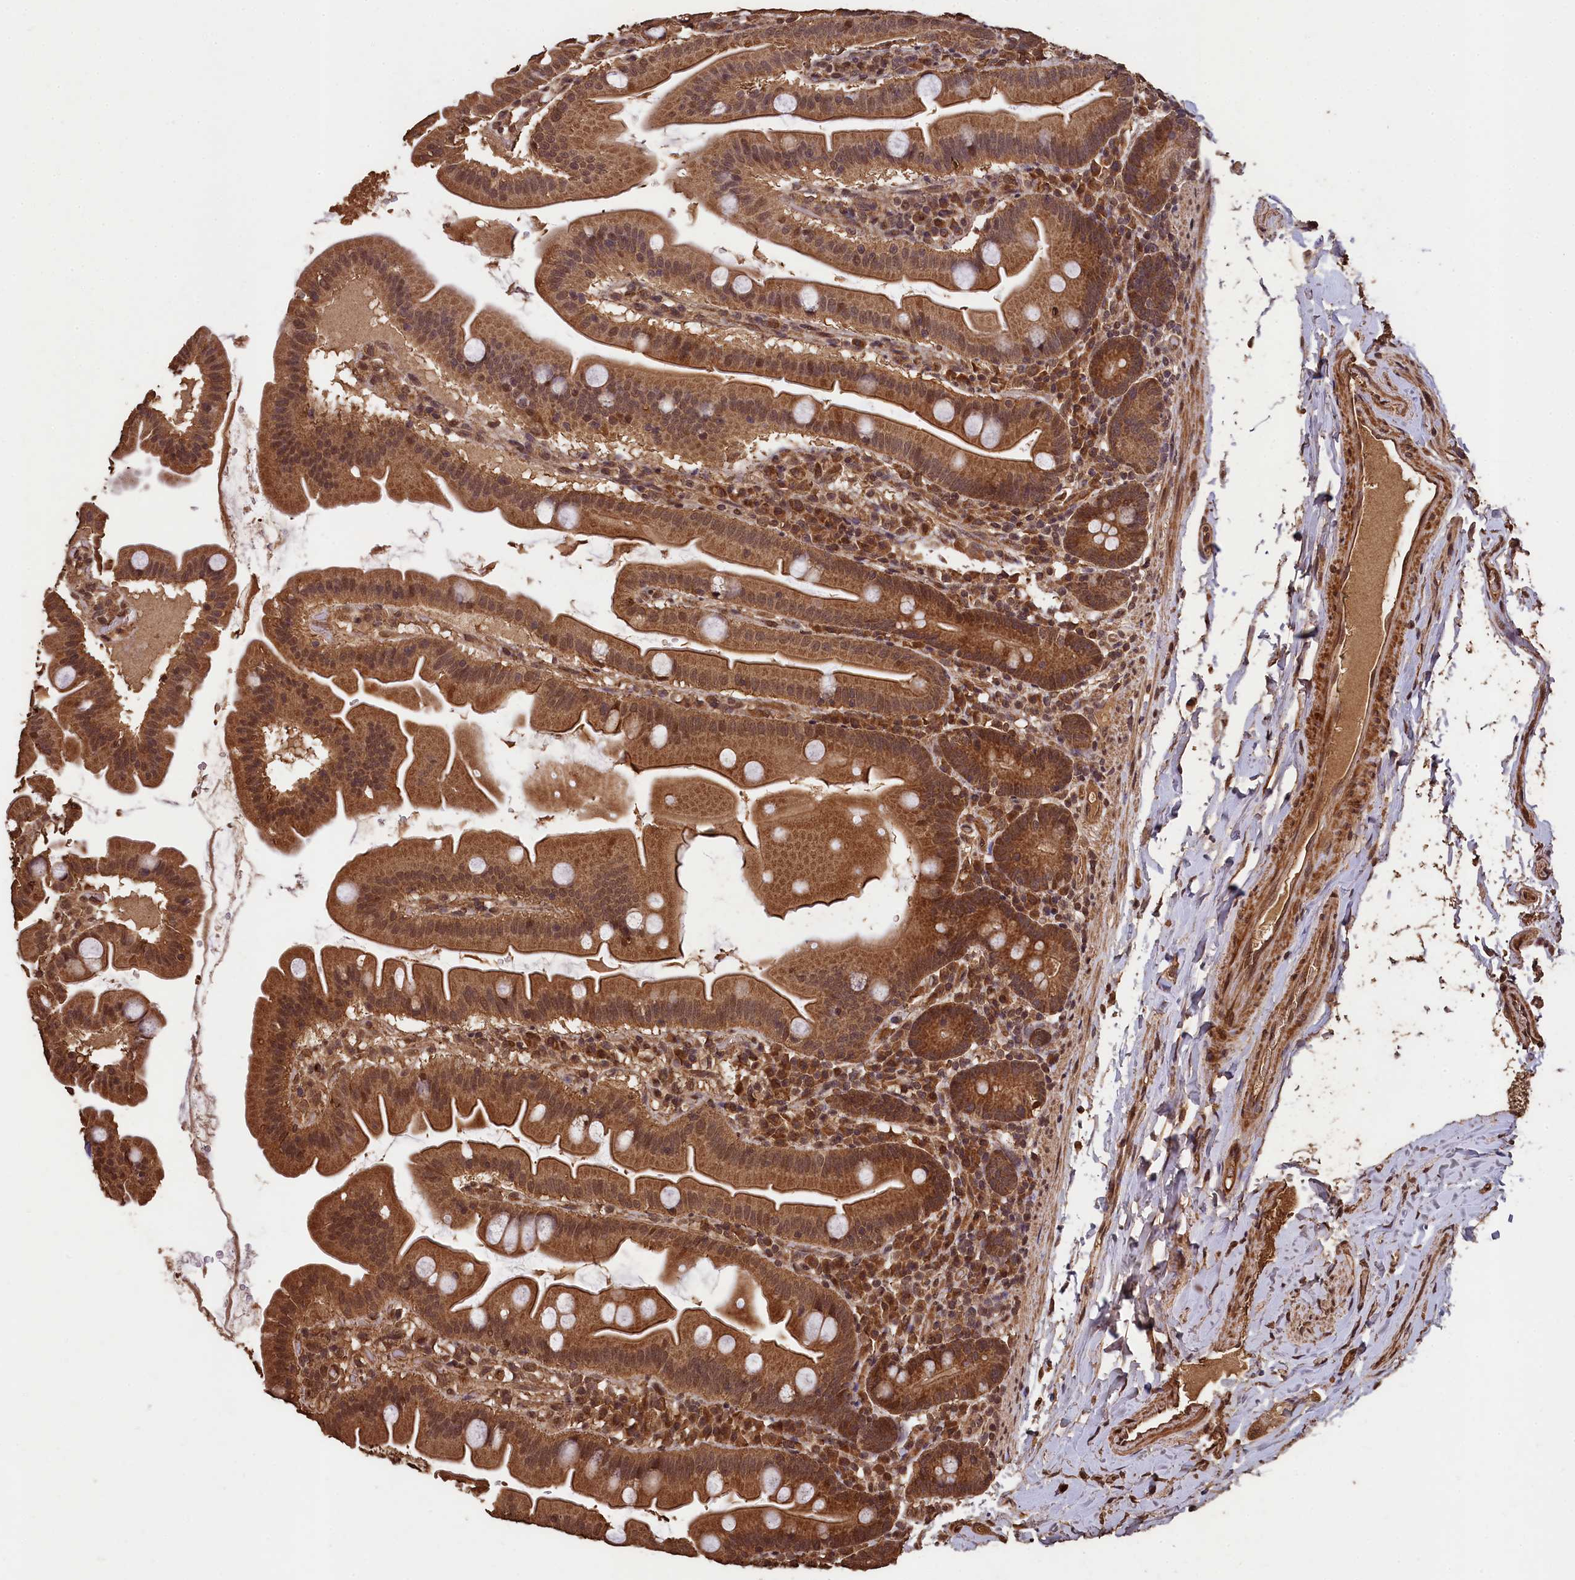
{"staining": {"intensity": "moderate", "quantity": ">75%", "location": "cytoplasmic/membranous,nuclear"}, "tissue": "small intestine", "cell_type": "Glandular cells", "image_type": "normal", "snomed": [{"axis": "morphology", "description": "Normal tissue, NOS"}, {"axis": "topography", "description": "Small intestine"}], "caption": "DAB (3,3'-diaminobenzidine) immunohistochemical staining of normal small intestine shows moderate cytoplasmic/membranous,nuclear protein expression in about >75% of glandular cells.", "gene": "CEP57L1", "patient": {"sex": "female", "age": 68}}